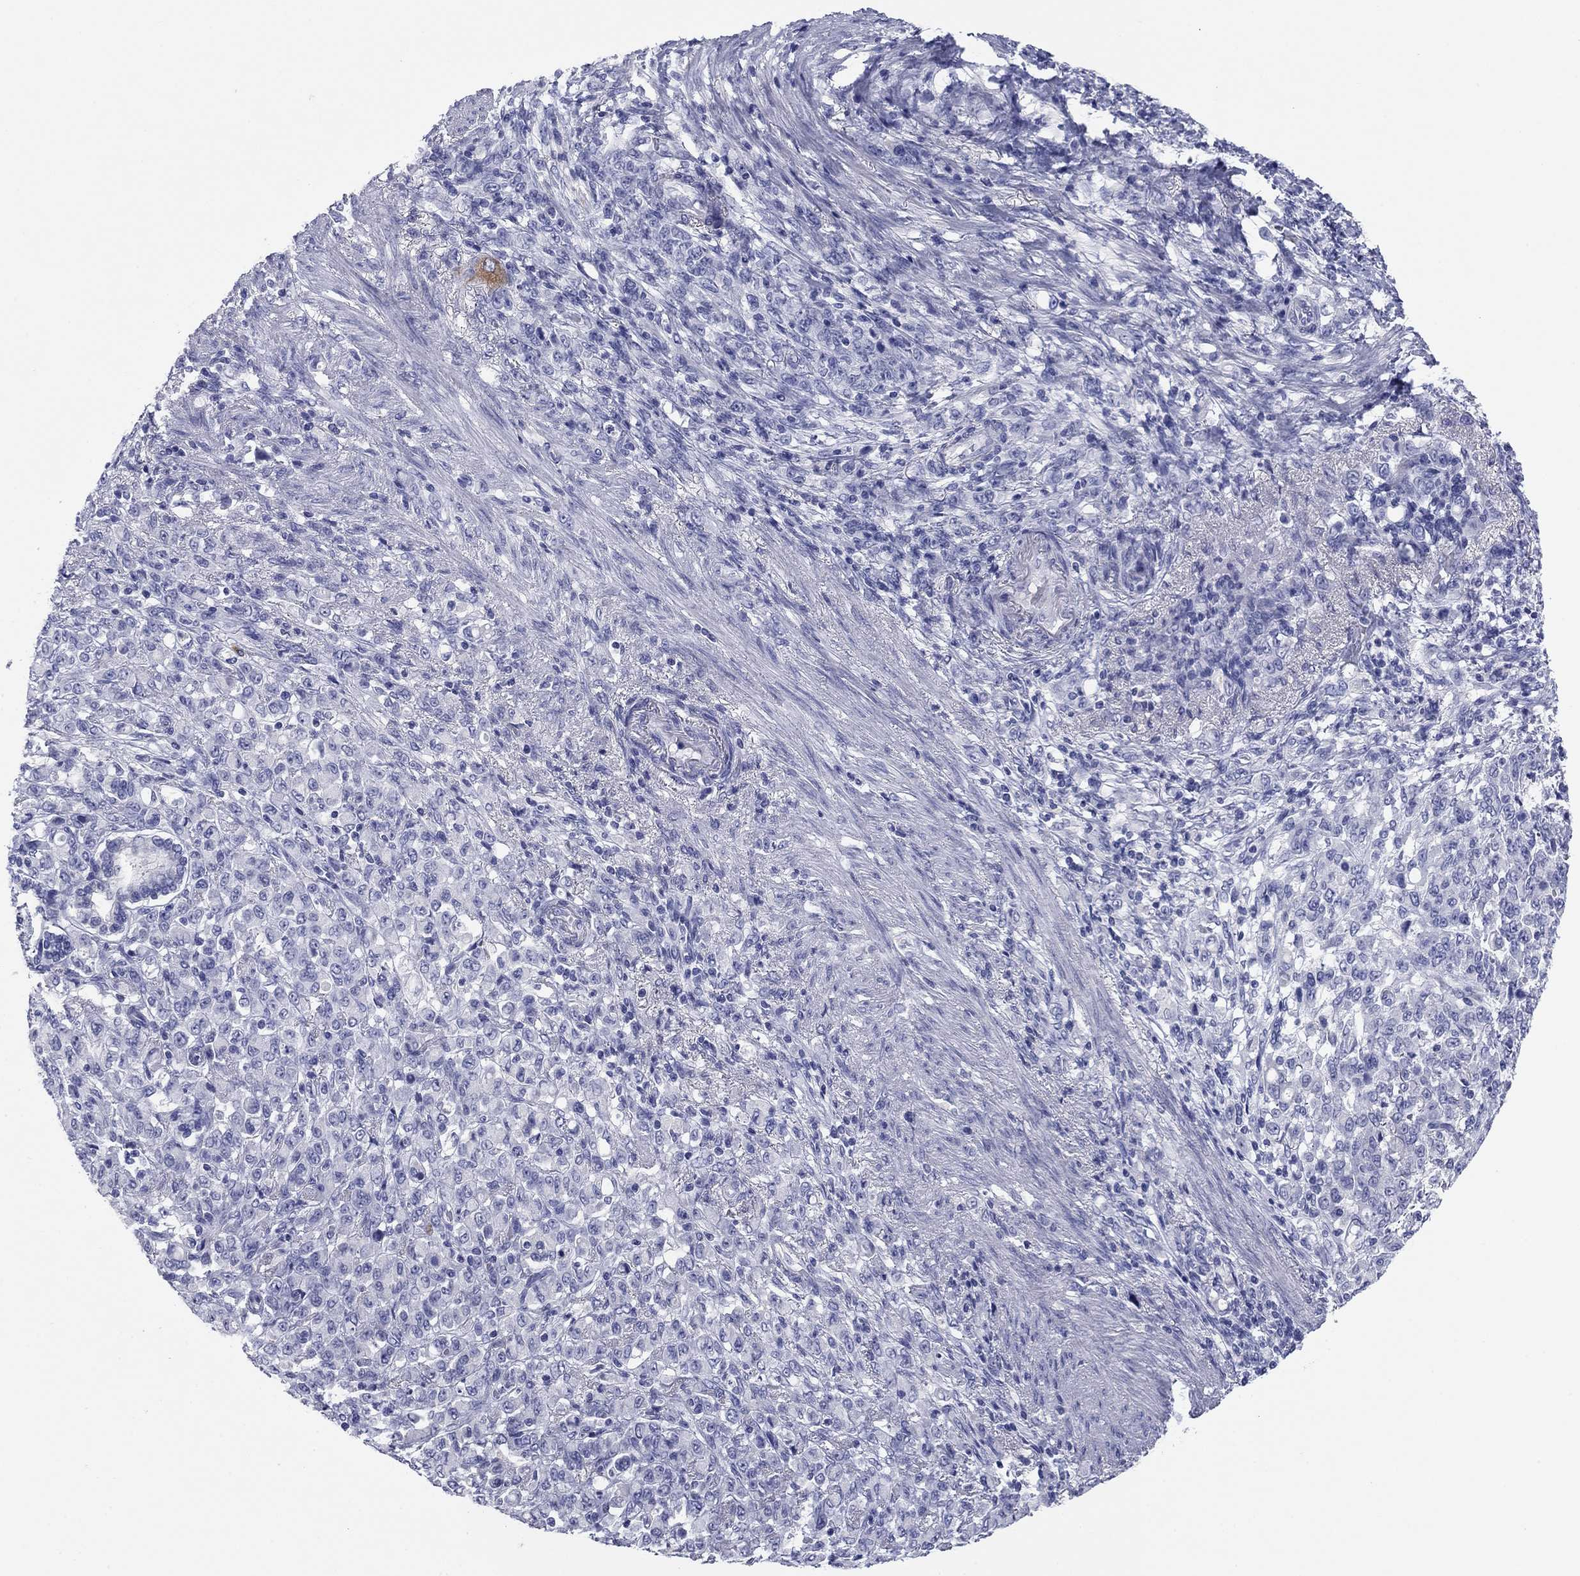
{"staining": {"intensity": "negative", "quantity": "none", "location": "none"}, "tissue": "stomach cancer", "cell_type": "Tumor cells", "image_type": "cancer", "snomed": [{"axis": "morphology", "description": "Normal tissue, NOS"}, {"axis": "morphology", "description": "Adenocarcinoma, NOS"}, {"axis": "topography", "description": "Stomach"}], "caption": "Tumor cells are negative for protein expression in human stomach cancer (adenocarcinoma).", "gene": "KCNH1", "patient": {"sex": "female", "age": 79}}